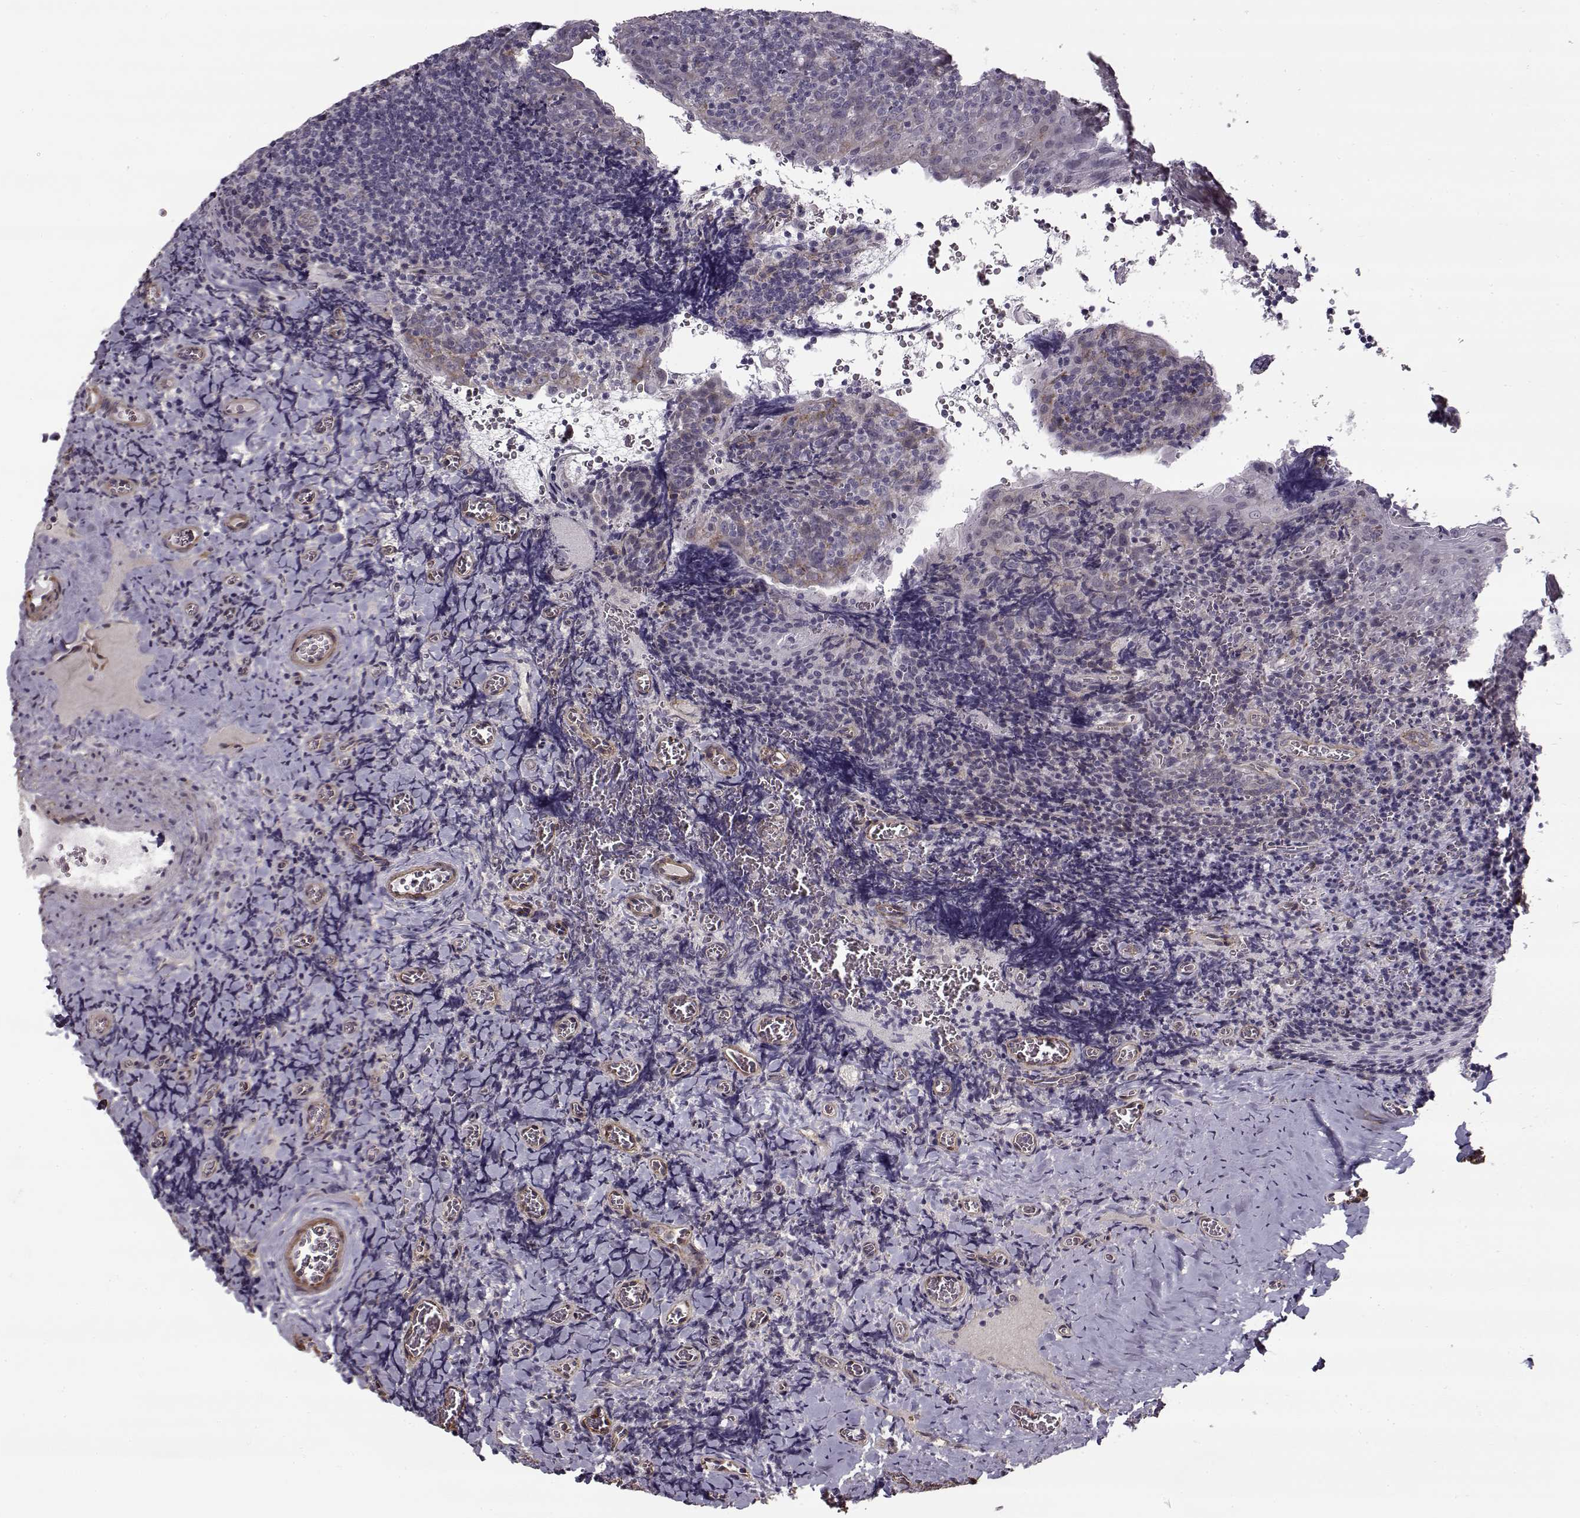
{"staining": {"intensity": "negative", "quantity": "none", "location": "none"}, "tissue": "tonsil", "cell_type": "Germinal center cells", "image_type": "normal", "snomed": [{"axis": "morphology", "description": "Normal tissue, NOS"}, {"axis": "morphology", "description": "Inflammation, NOS"}, {"axis": "topography", "description": "Tonsil"}], "caption": "The immunohistochemistry (IHC) image has no significant positivity in germinal center cells of tonsil. (DAB (3,3'-diaminobenzidine) immunohistochemistry (IHC) visualized using brightfield microscopy, high magnification).", "gene": "LAMB2", "patient": {"sex": "female", "age": 31}}